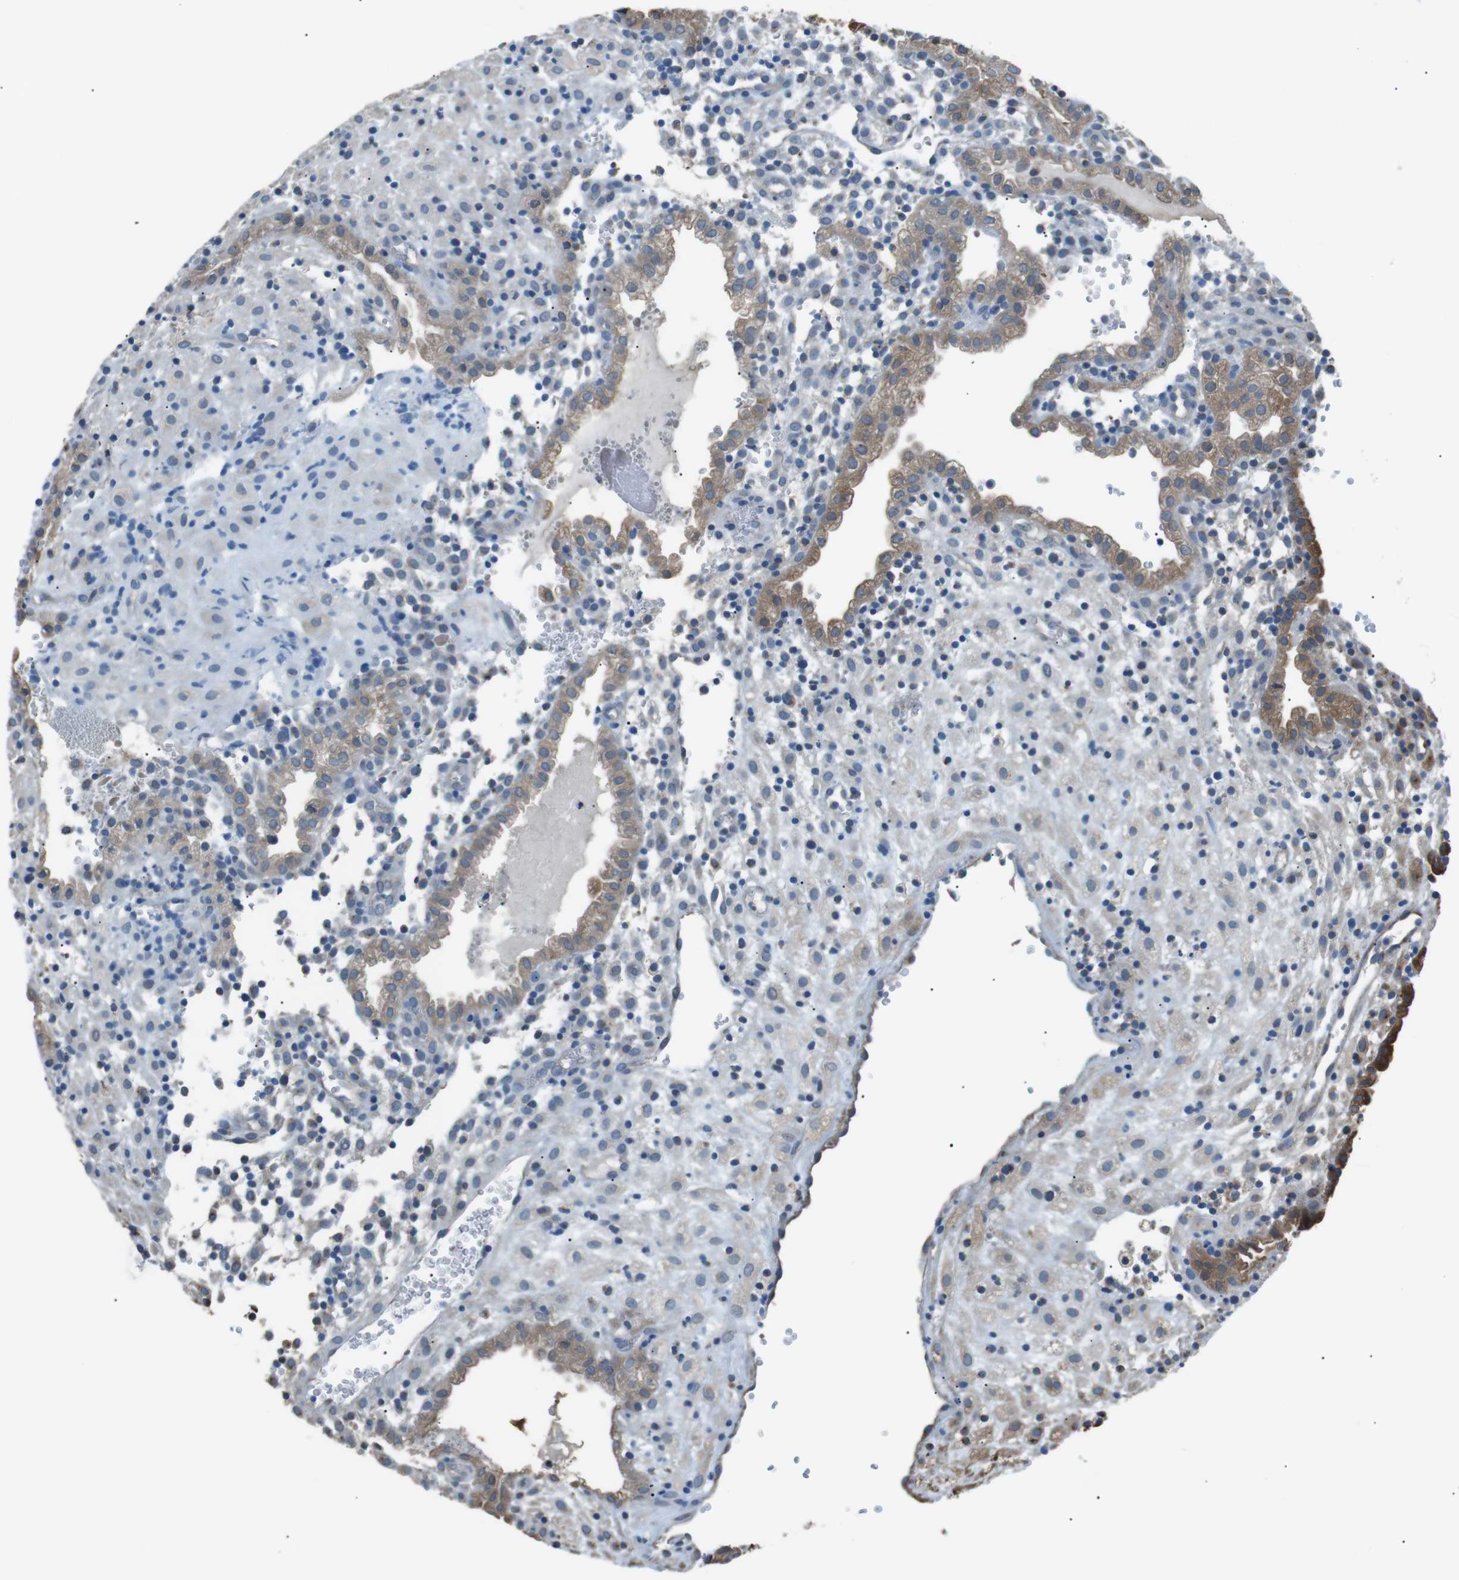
{"staining": {"intensity": "weak", "quantity": "<25%", "location": "cytoplasmic/membranous"}, "tissue": "placenta", "cell_type": "Decidual cells", "image_type": "normal", "snomed": [{"axis": "morphology", "description": "Normal tissue, NOS"}, {"axis": "topography", "description": "Placenta"}], "caption": "Immunohistochemistry (IHC) histopathology image of benign placenta: human placenta stained with DAB (3,3'-diaminobenzidine) demonstrates no significant protein positivity in decidual cells.", "gene": "CDH26", "patient": {"sex": "female", "age": 18}}